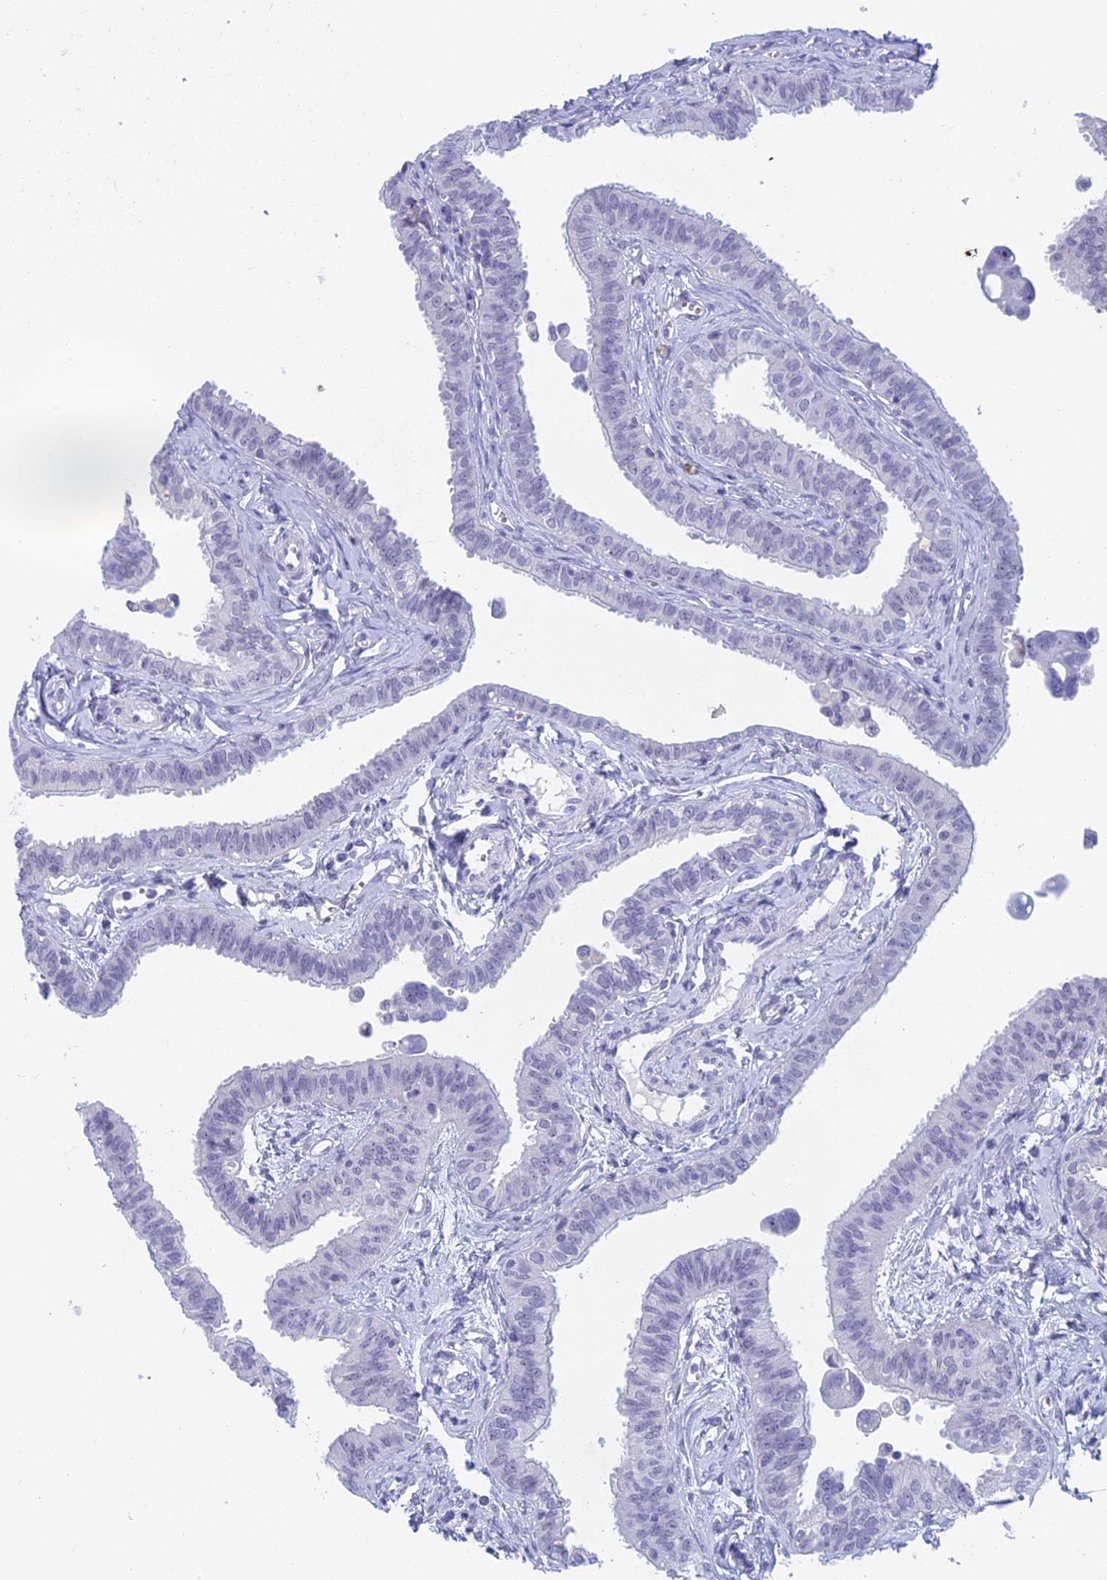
{"staining": {"intensity": "negative", "quantity": "none", "location": "none"}, "tissue": "fallopian tube", "cell_type": "Glandular cells", "image_type": "normal", "snomed": [{"axis": "morphology", "description": "Normal tissue, NOS"}, {"axis": "morphology", "description": "Carcinoma, NOS"}, {"axis": "topography", "description": "Fallopian tube"}, {"axis": "topography", "description": "Ovary"}], "caption": "An immunohistochemistry image of normal fallopian tube is shown. There is no staining in glandular cells of fallopian tube.", "gene": "TMEM161B", "patient": {"sex": "female", "age": 59}}